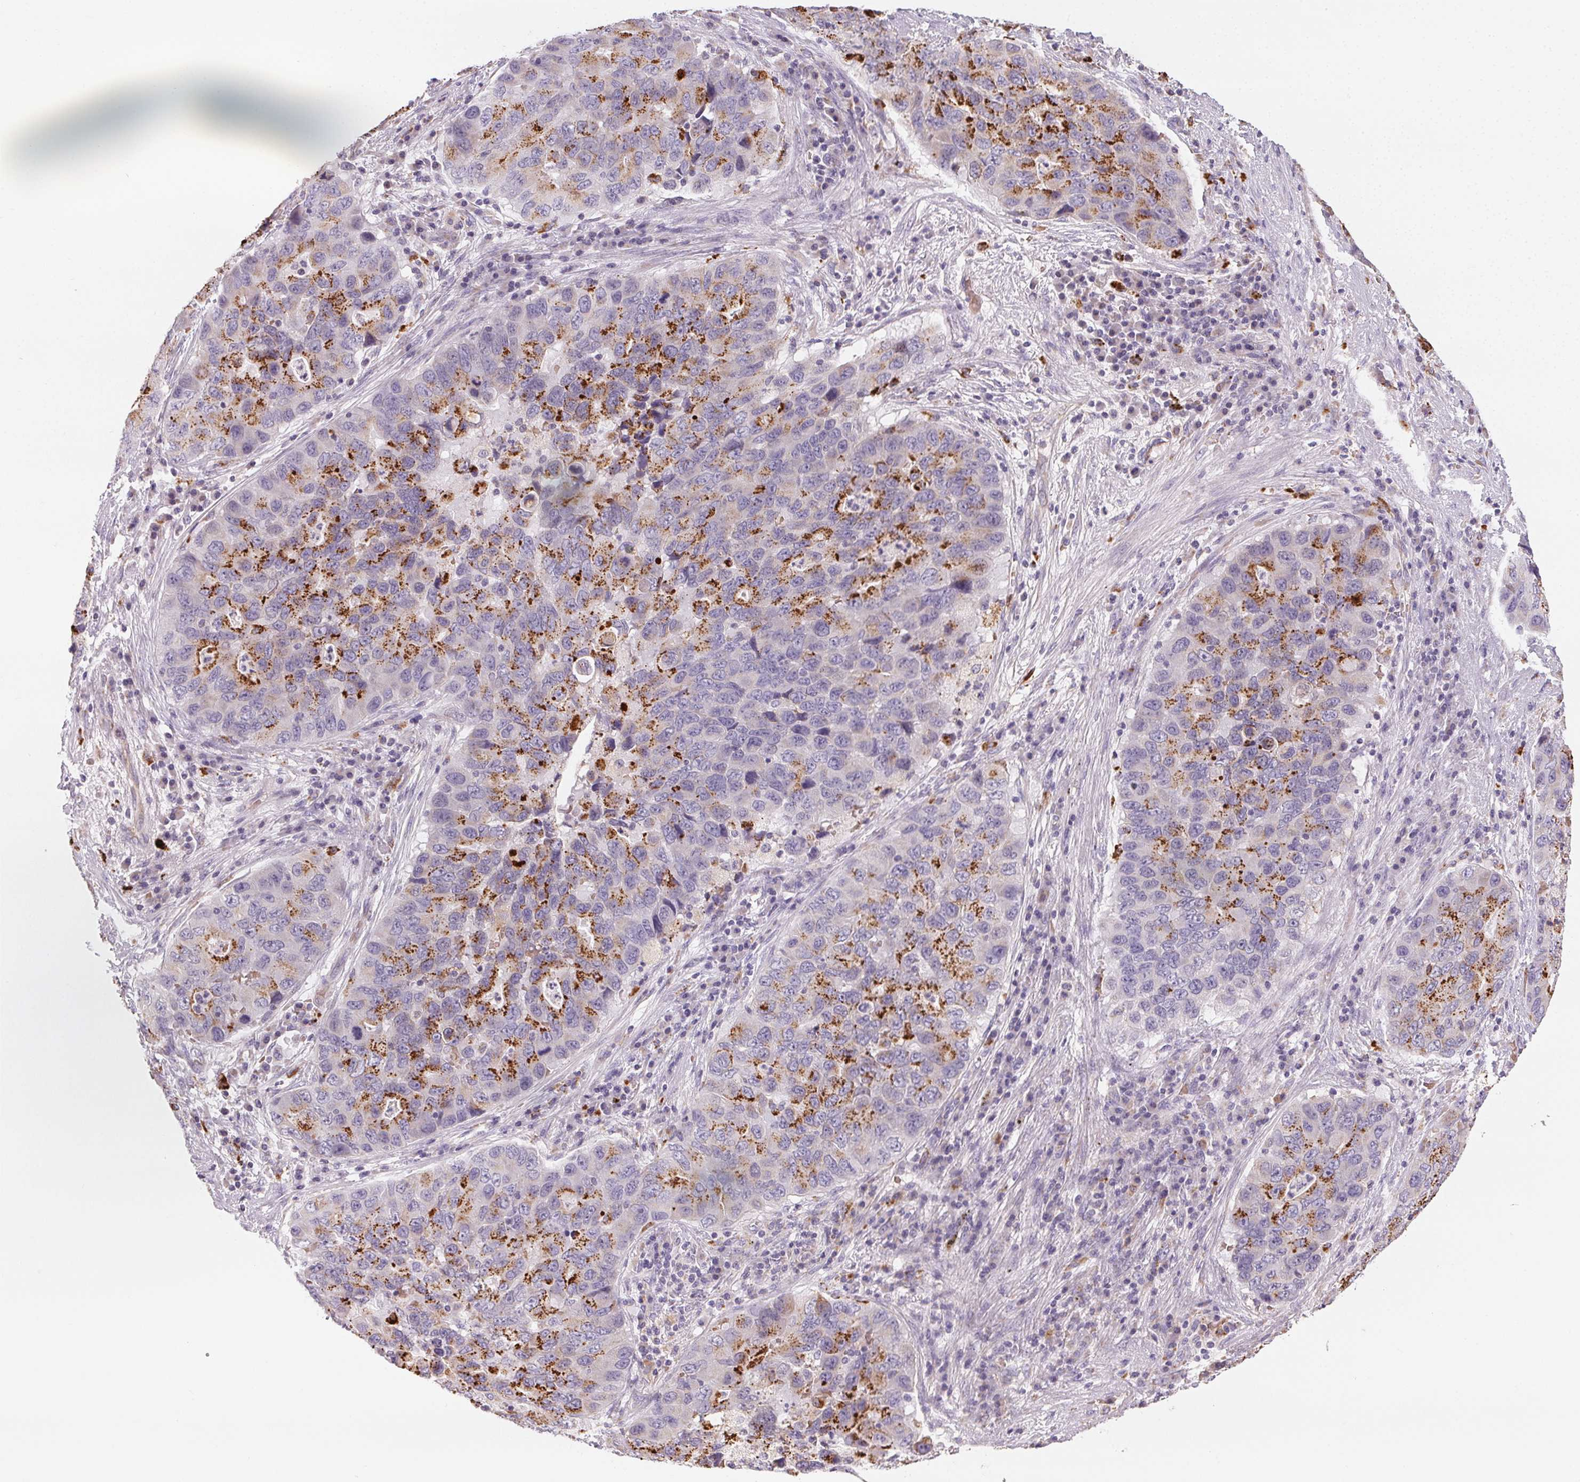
{"staining": {"intensity": "strong", "quantity": "25%-75%", "location": "cytoplasmic/membranous"}, "tissue": "lung cancer", "cell_type": "Tumor cells", "image_type": "cancer", "snomed": [{"axis": "morphology", "description": "Adenocarcinoma, NOS"}, {"axis": "morphology", "description": "Adenocarcinoma, metastatic, NOS"}, {"axis": "topography", "description": "Lymph node"}, {"axis": "topography", "description": "Lung"}], "caption": "A high amount of strong cytoplasmic/membranous positivity is seen in approximately 25%-75% of tumor cells in lung metastatic adenocarcinoma tissue.", "gene": "SMYD1", "patient": {"sex": "female", "age": 54}}